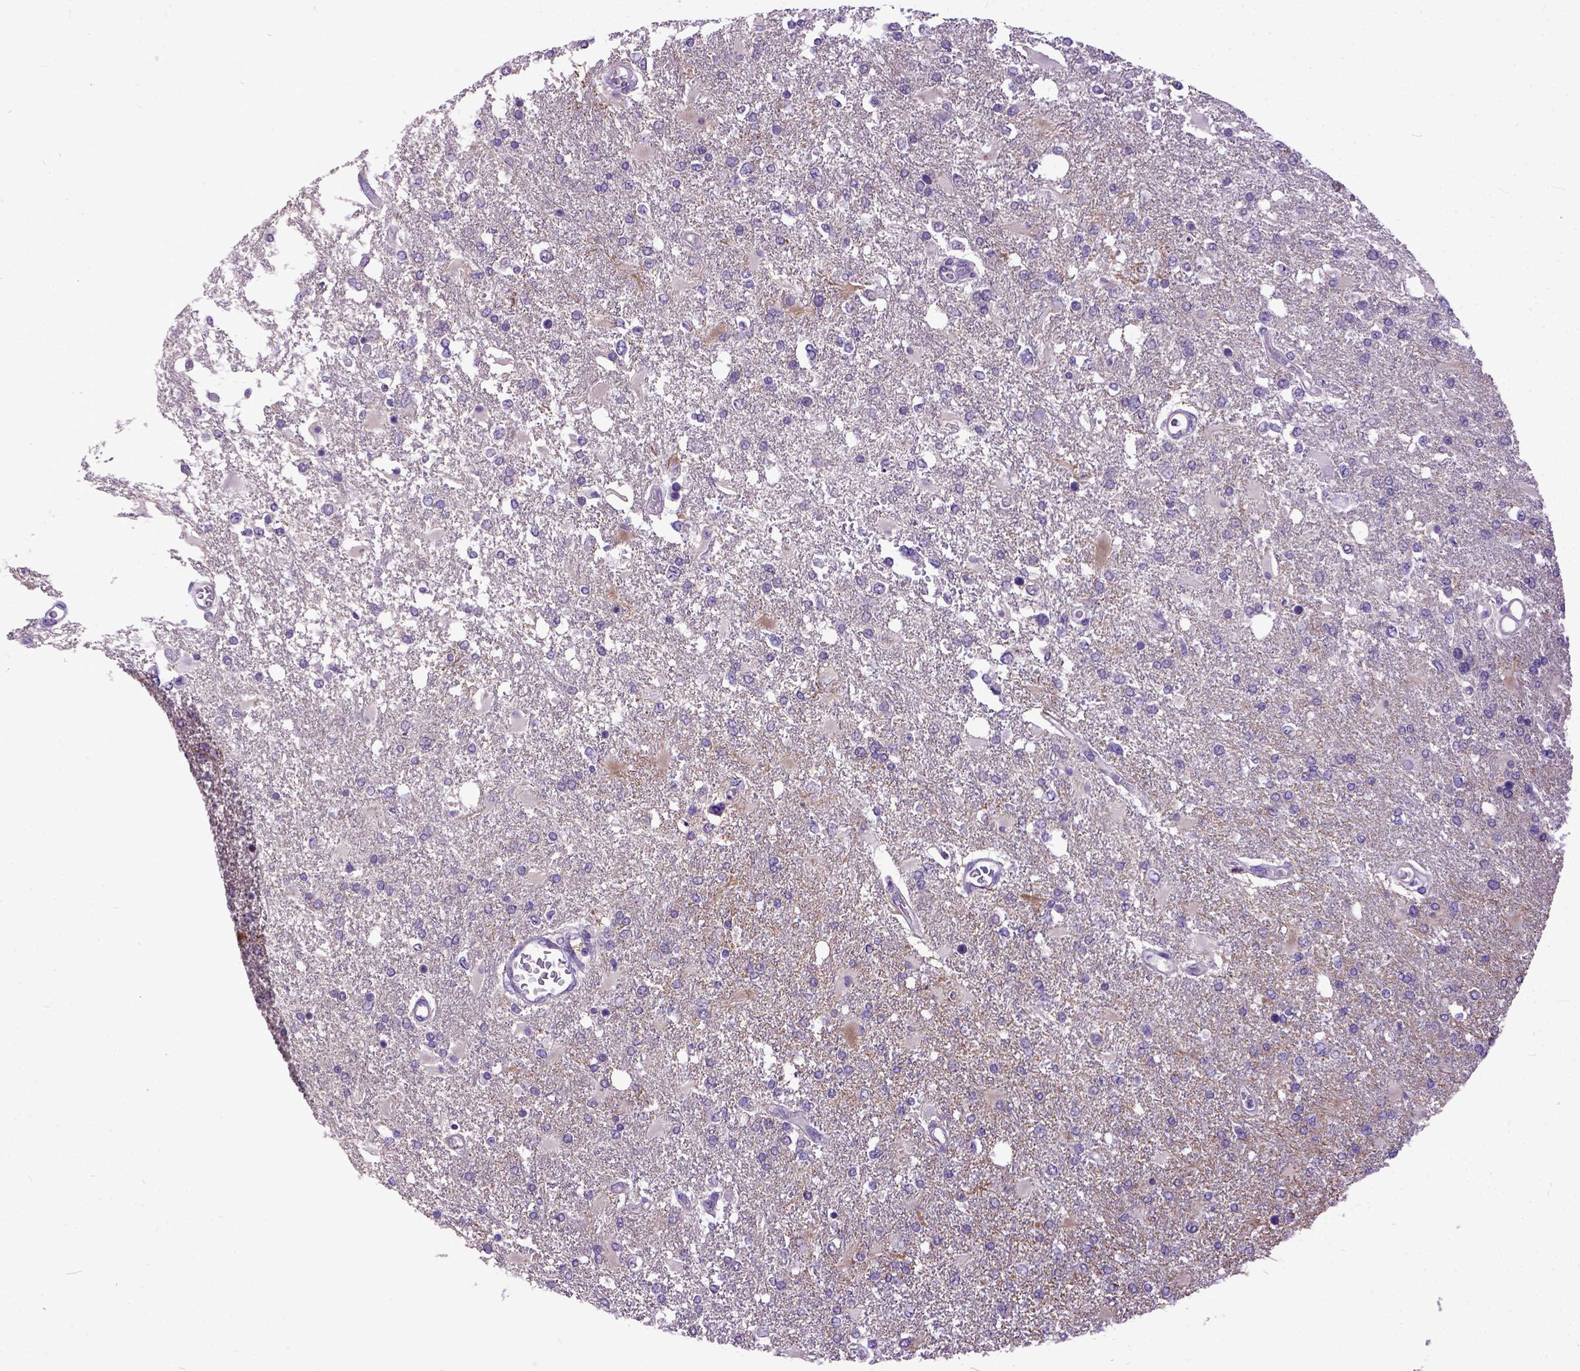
{"staining": {"intensity": "weak", "quantity": "<25%", "location": "cytoplasmic/membranous"}, "tissue": "glioma", "cell_type": "Tumor cells", "image_type": "cancer", "snomed": [{"axis": "morphology", "description": "Glioma, malignant, High grade"}, {"axis": "topography", "description": "Cerebral cortex"}], "caption": "Immunohistochemistry photomicrograph of neoplastic tissue: malignant glioma (high-grade) stained with DAB (3,3'-diaminobenzidine) displays no significant protein positivity in tumor cells.", "gene": "NEK5", "patient": {"sex": "male", "age": 79}}